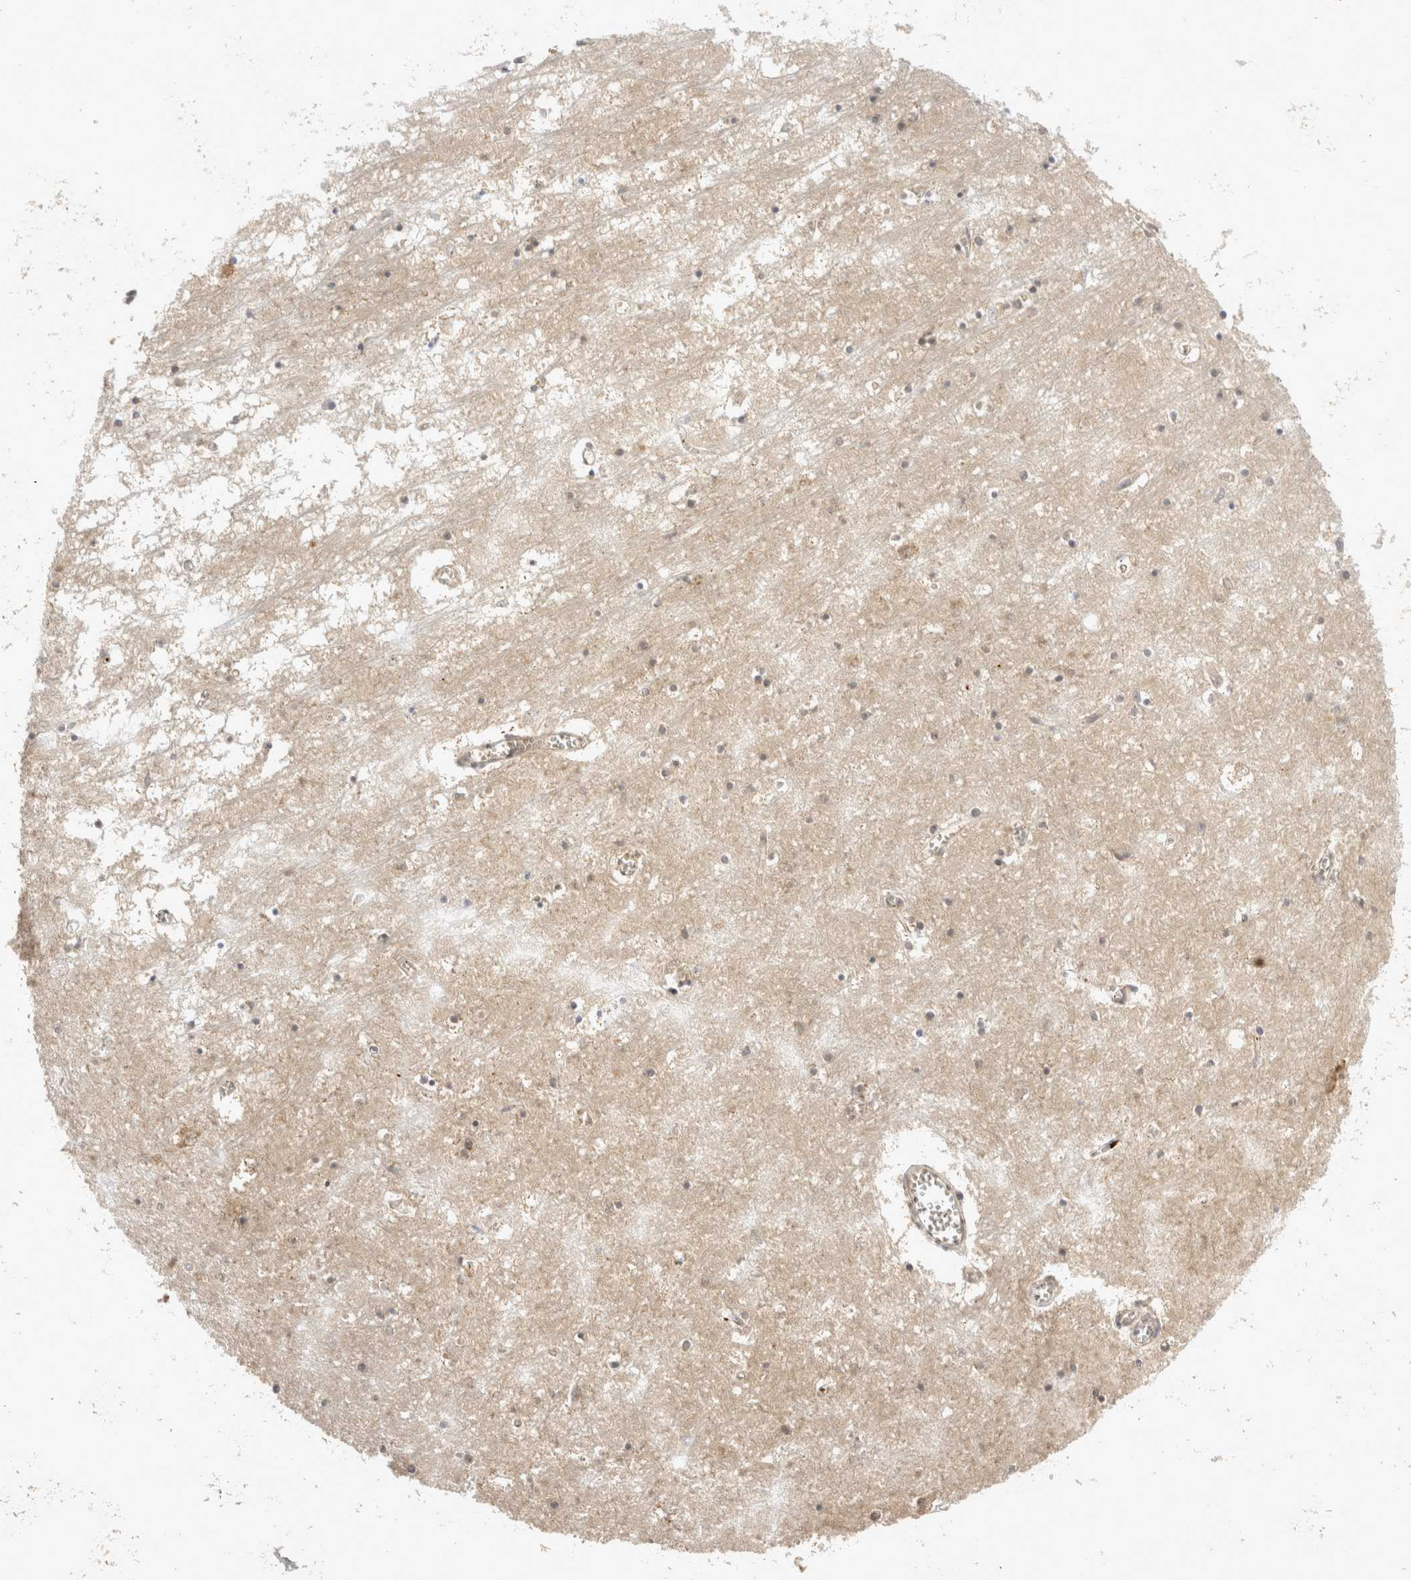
{"staining": {"intensity": "weak", "quantity": "<25%", "location": "cytoplasmic/membranous"}, "tissue": "hippocampus", "cell_type": "Glial cells", "image_type": "normal", "snomed": [{"axis": "morphology", "description": "Normal tissue, NOS"}, {"axis": "topography", "description": "Hippocampus"}], "caption": "An image of hippocampus stained for a protein reveals no brown staining in glial cells. (DAB immunohistochemistry visualized using brightfield microscopy, high magnification).", "gene": "EIF4G3", "patient": {"sex": "male", "age": 70}}